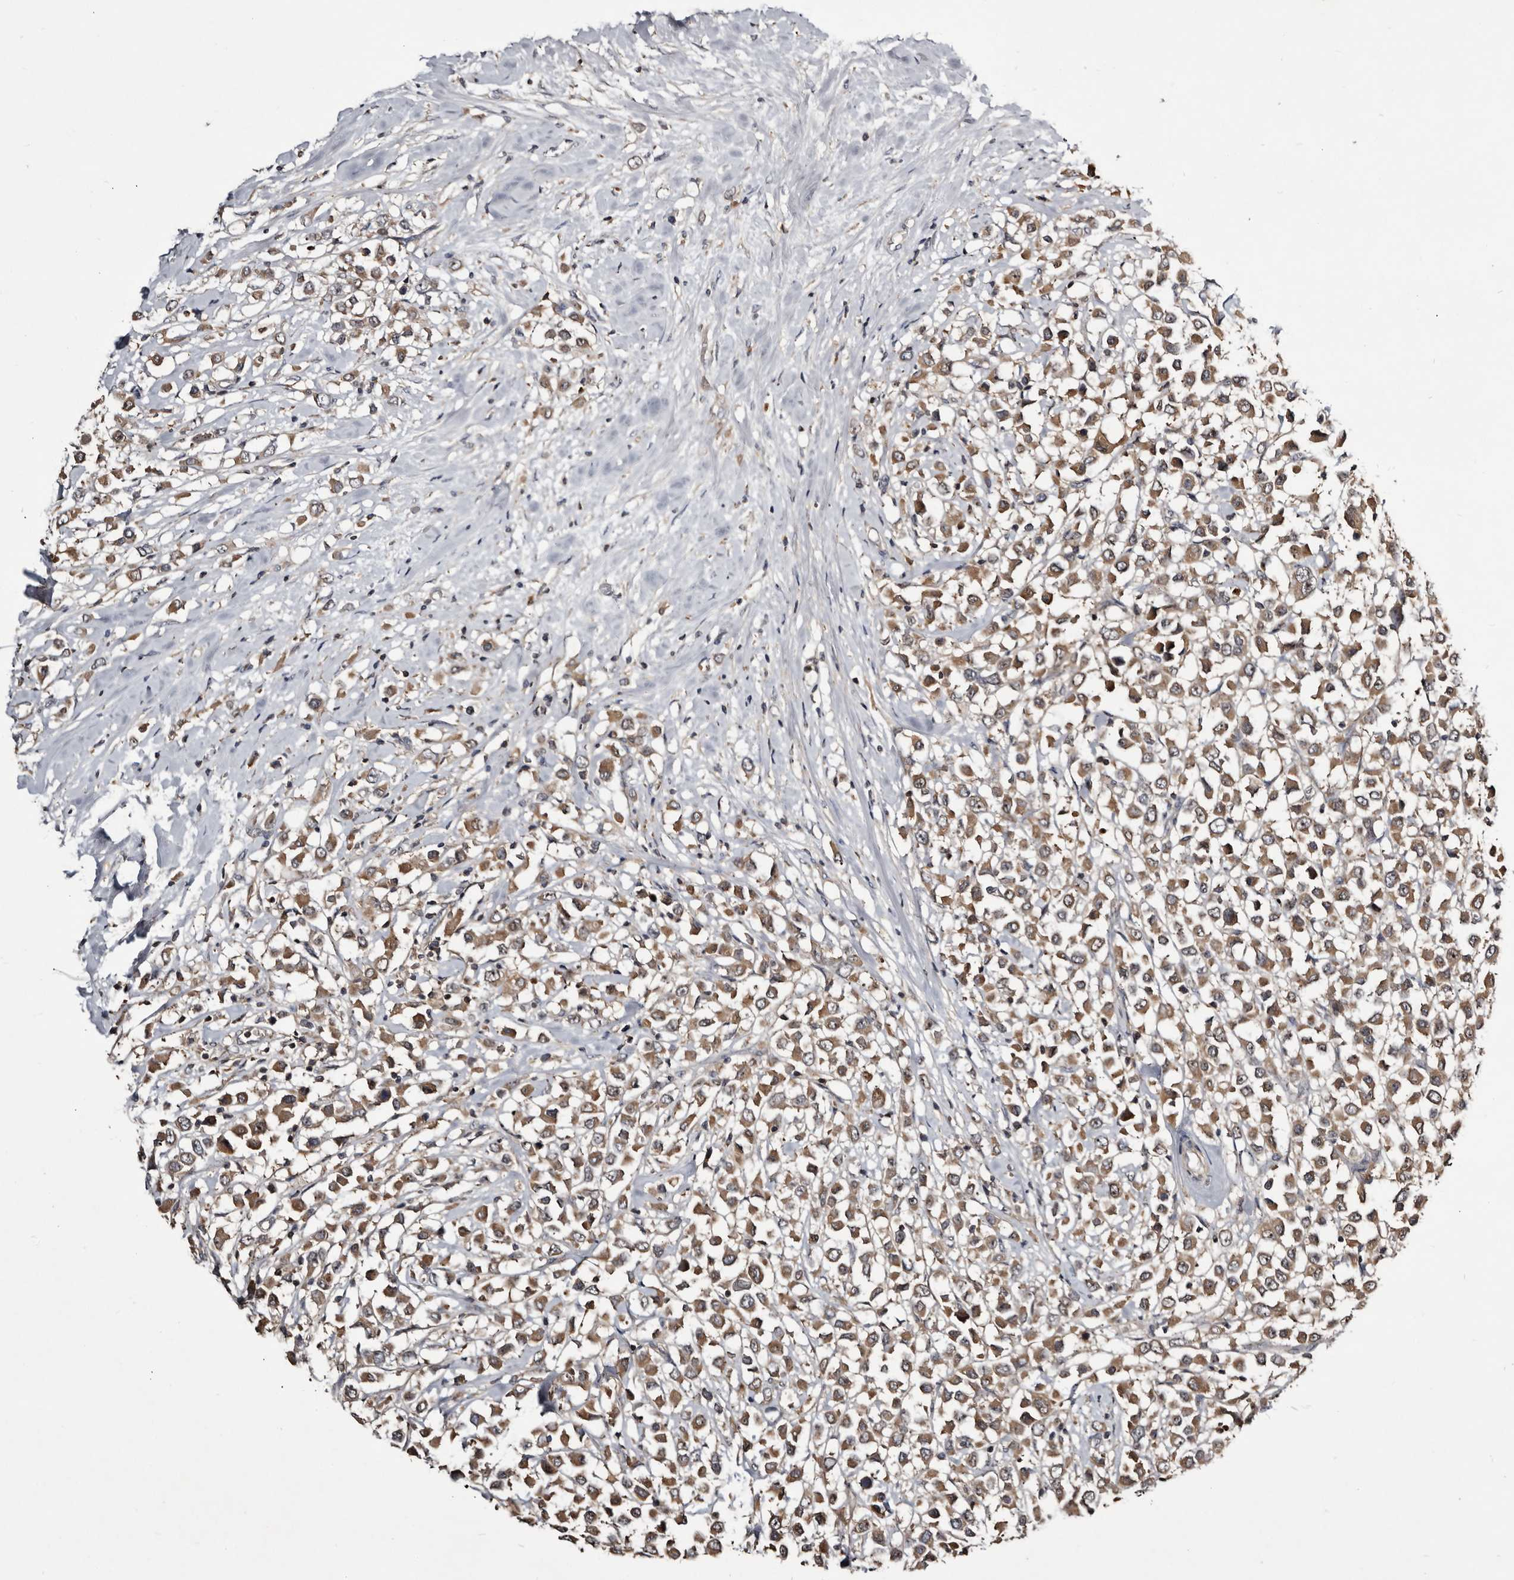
{"staining": {"intensity": "moderate", "quantity": ">75%", "location": "cytoplasmic/membranous"}, "tissue": "breast cancer", "cell_type": "Tumor cells", "image_type": "cancer", "snomed": [{"axis": "morphology", "description": "Duct carcinoma"}, {"axis": "topography", "description": "Breast"}], "caption": "Immunohistochemical staining of human invasive ductal carcinoma (breast) shows moderate cytoplasmic/membranous protein positivity in approximately >75% of tumor cells. Using DAB (3,3'-diaminobenzidine) (brown) and hematoxylin (blue) stains, captured at high magnification using brightfield microscopy.", "gene": "TTC39A", "patient": {"sex": "female", "age": 61}}